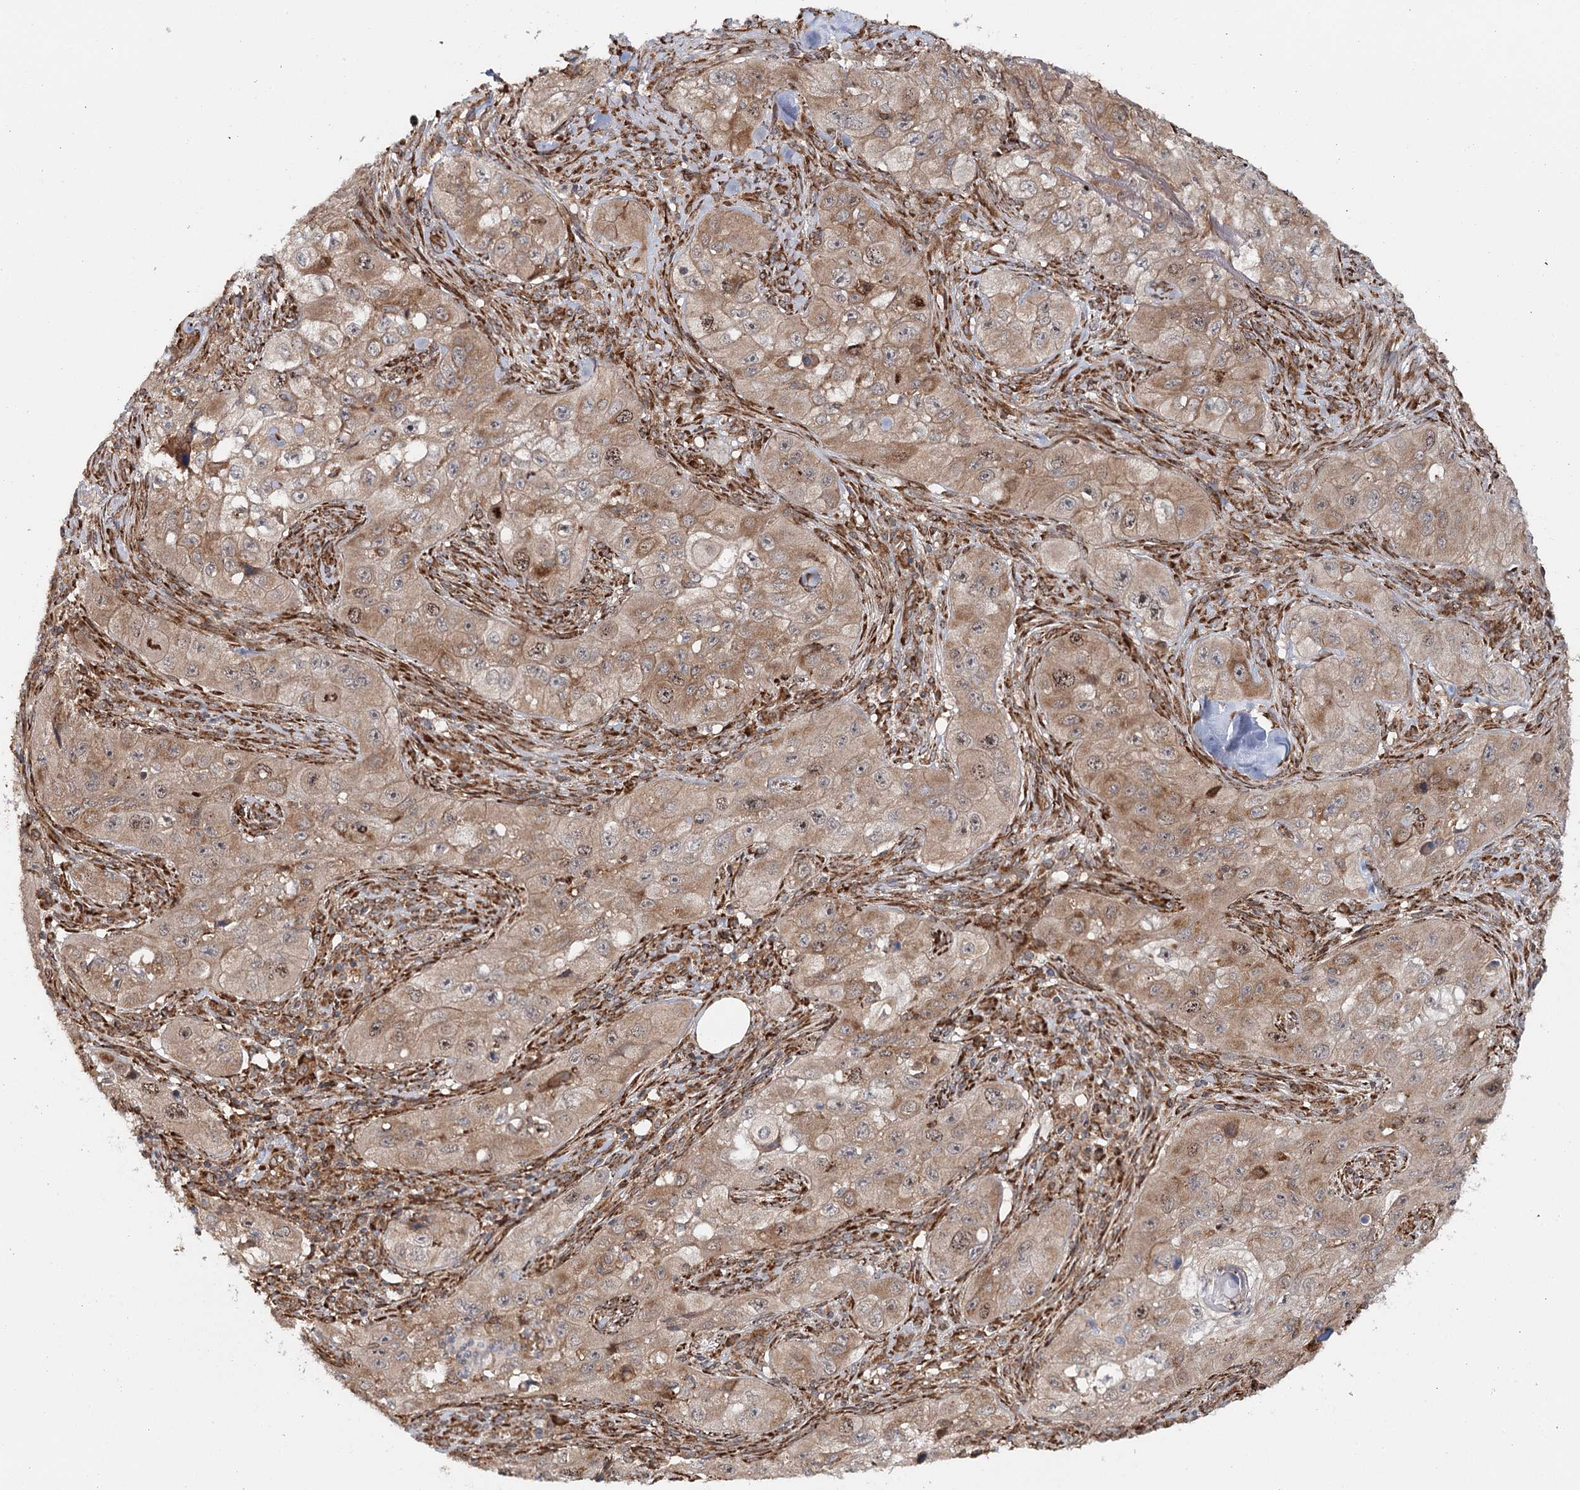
{"staining": {"intensity": "moderate", "quantity": ">75%", "location": "cytoplasmic/membranous,nuclear"}, "tissue": "skin cancer", "cell_type": "Tumor cells", "image_type": "cancer", "snomed": [{"axis": "morphology", "description": "Squamous cell carcinoma, NOS"}, {"axis": "topography", "description": "Skin"}, {"axis": "topography", "description": "Subcutis"}], "caption": "Protein expression analysis of skin cancer displays moderate cytoplasmic/membranous and nuclear expression in about >75% of tumor cells. The protein of interest is shown in brown color, while the nuclei are stained blue.", "gene": "MKNK1", "patient": {"sex": "male", "age": 73}}